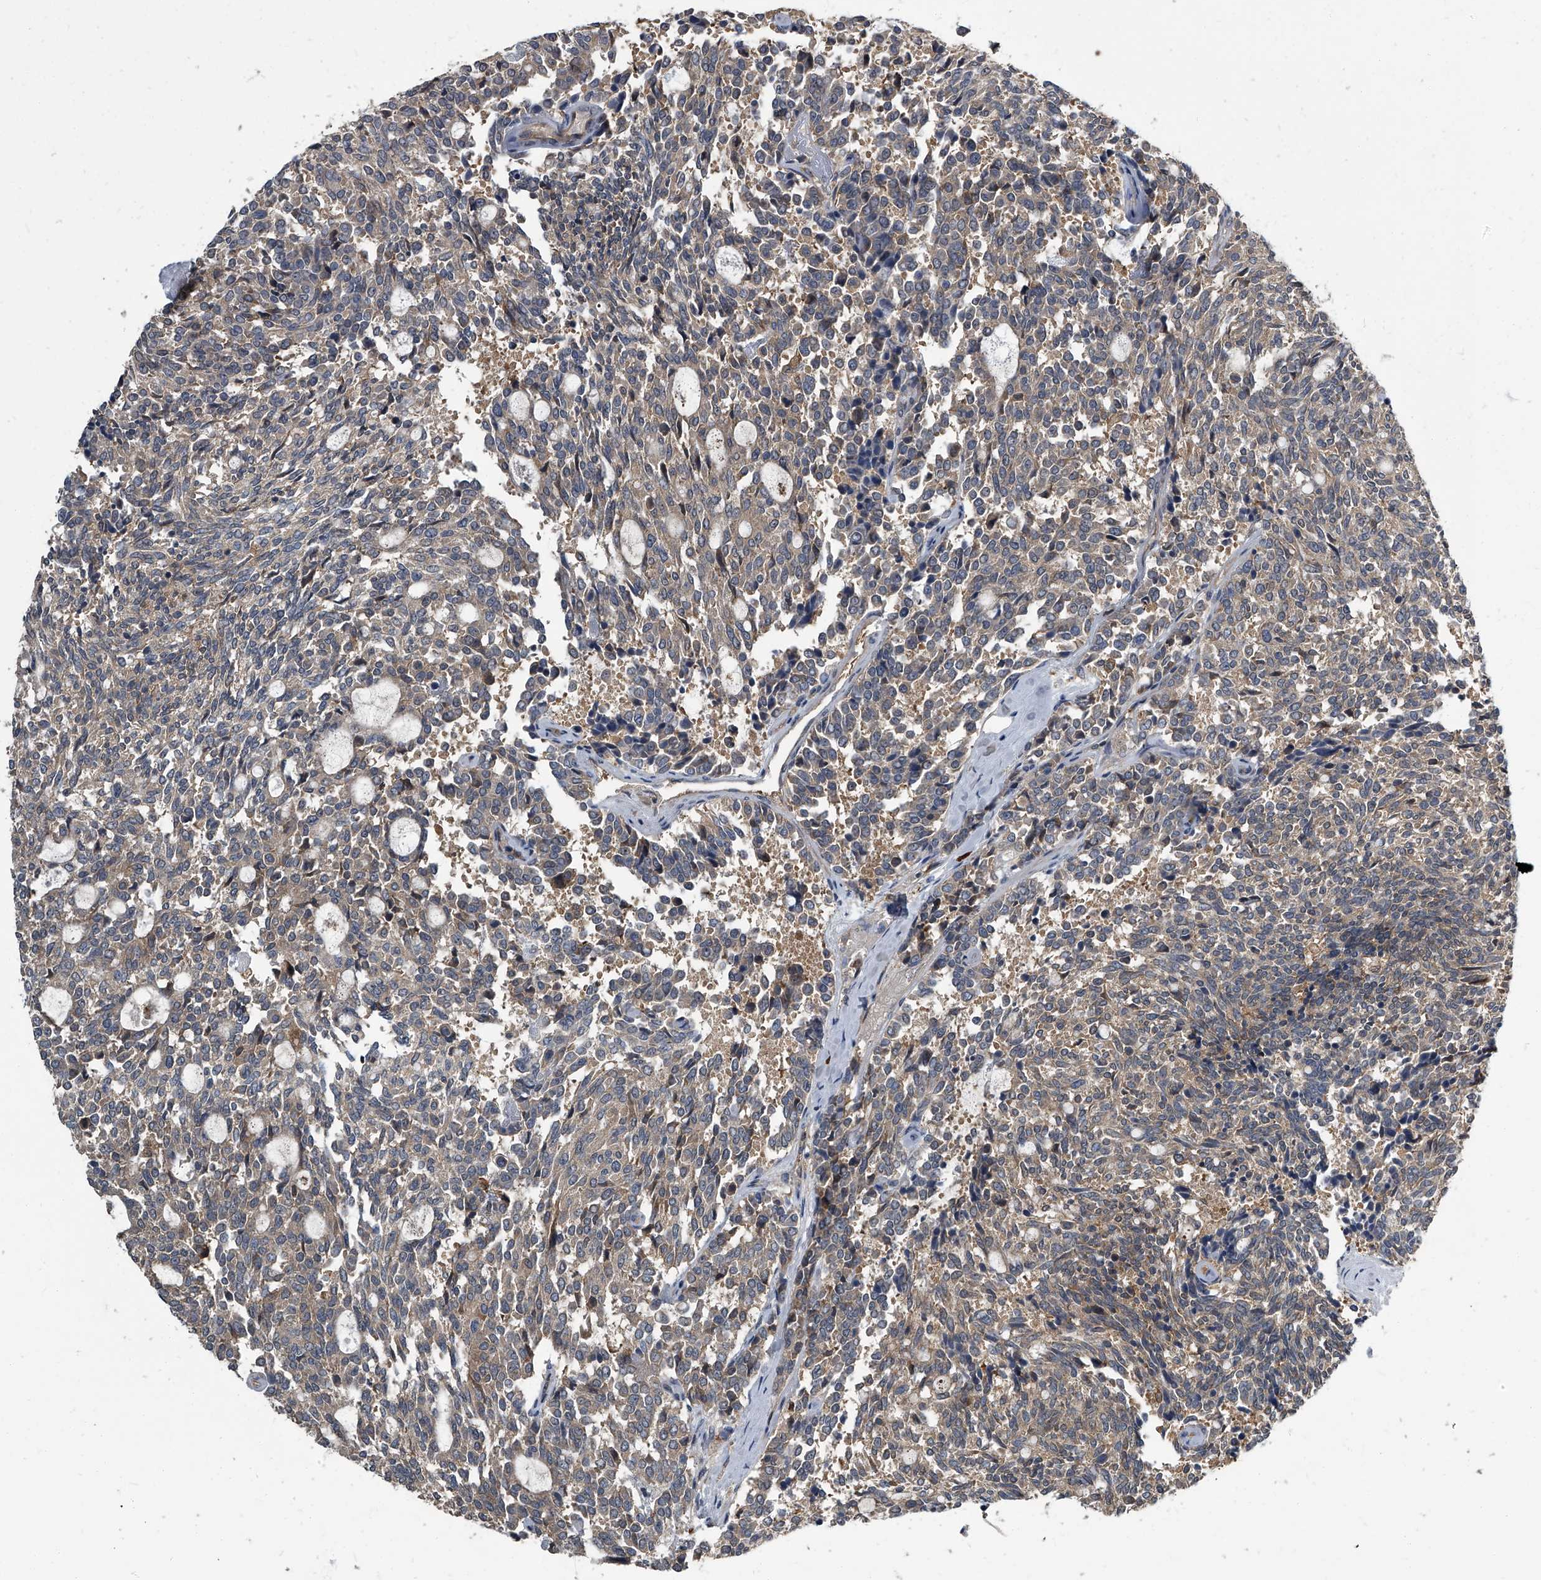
{"staining": {"intensity": "weak", "quantity": ">75%", "location": "cytoplasmic/membranous"}, "tissue": "carcinoid", "cell_type": "Tumor cells", "image_type": "cancer", "snomed": [{"axis": "morphology", "description": "Carcinoid, malignant, NOS"}, {"axis": "topography", "description": "Pancreas"}], "caption": "Immunohistochemistry (IHC) of human malignant carcinoid exhibits low levels of weak cytoplasmic/membranous staining in approximately >75% of tumor cells. Immunohistochemistry stains the protein in brown and the nuclei are stained blue.", "gene": "CDV3", "patient": {"sex": "female", "age": 54}}